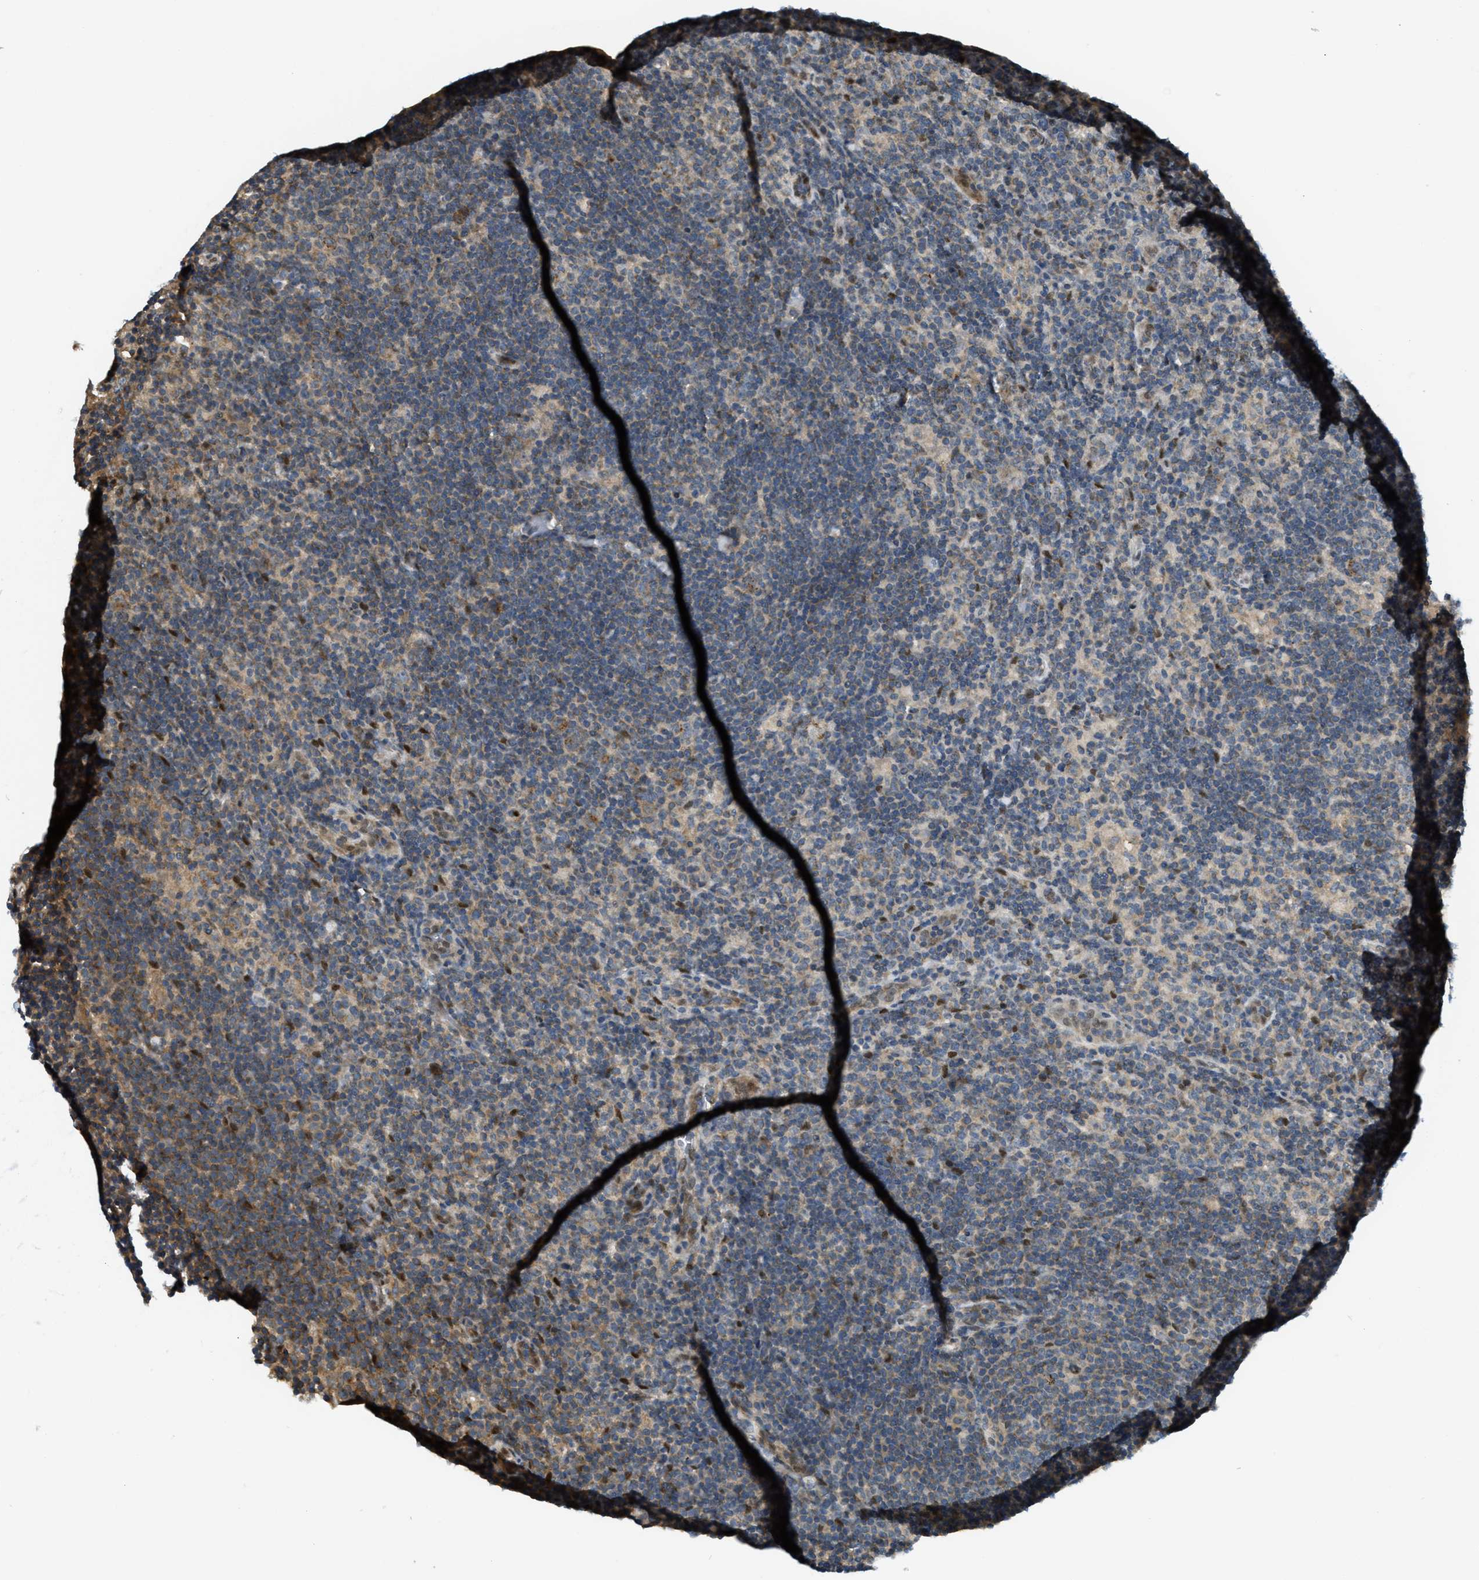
{"staining": {"intensity": "negative", "quantity": "none", "location": "none"}, "tissue": "lymphoma", "cell_type": "Tumor cells", "image_type": "cancer", "snomed": [{"axis": "morphology", "description": "Hodgkin's disease, NOS"}, {"axis": "topography", "description": "Lymph node"}], "caption": "An IHC photomicrograph of lymphoma is shown. There is no staining in tumor cells of lymphoma.", "gene": "TRAPPC14", "patient": {"sex": "female", "age": 57}}